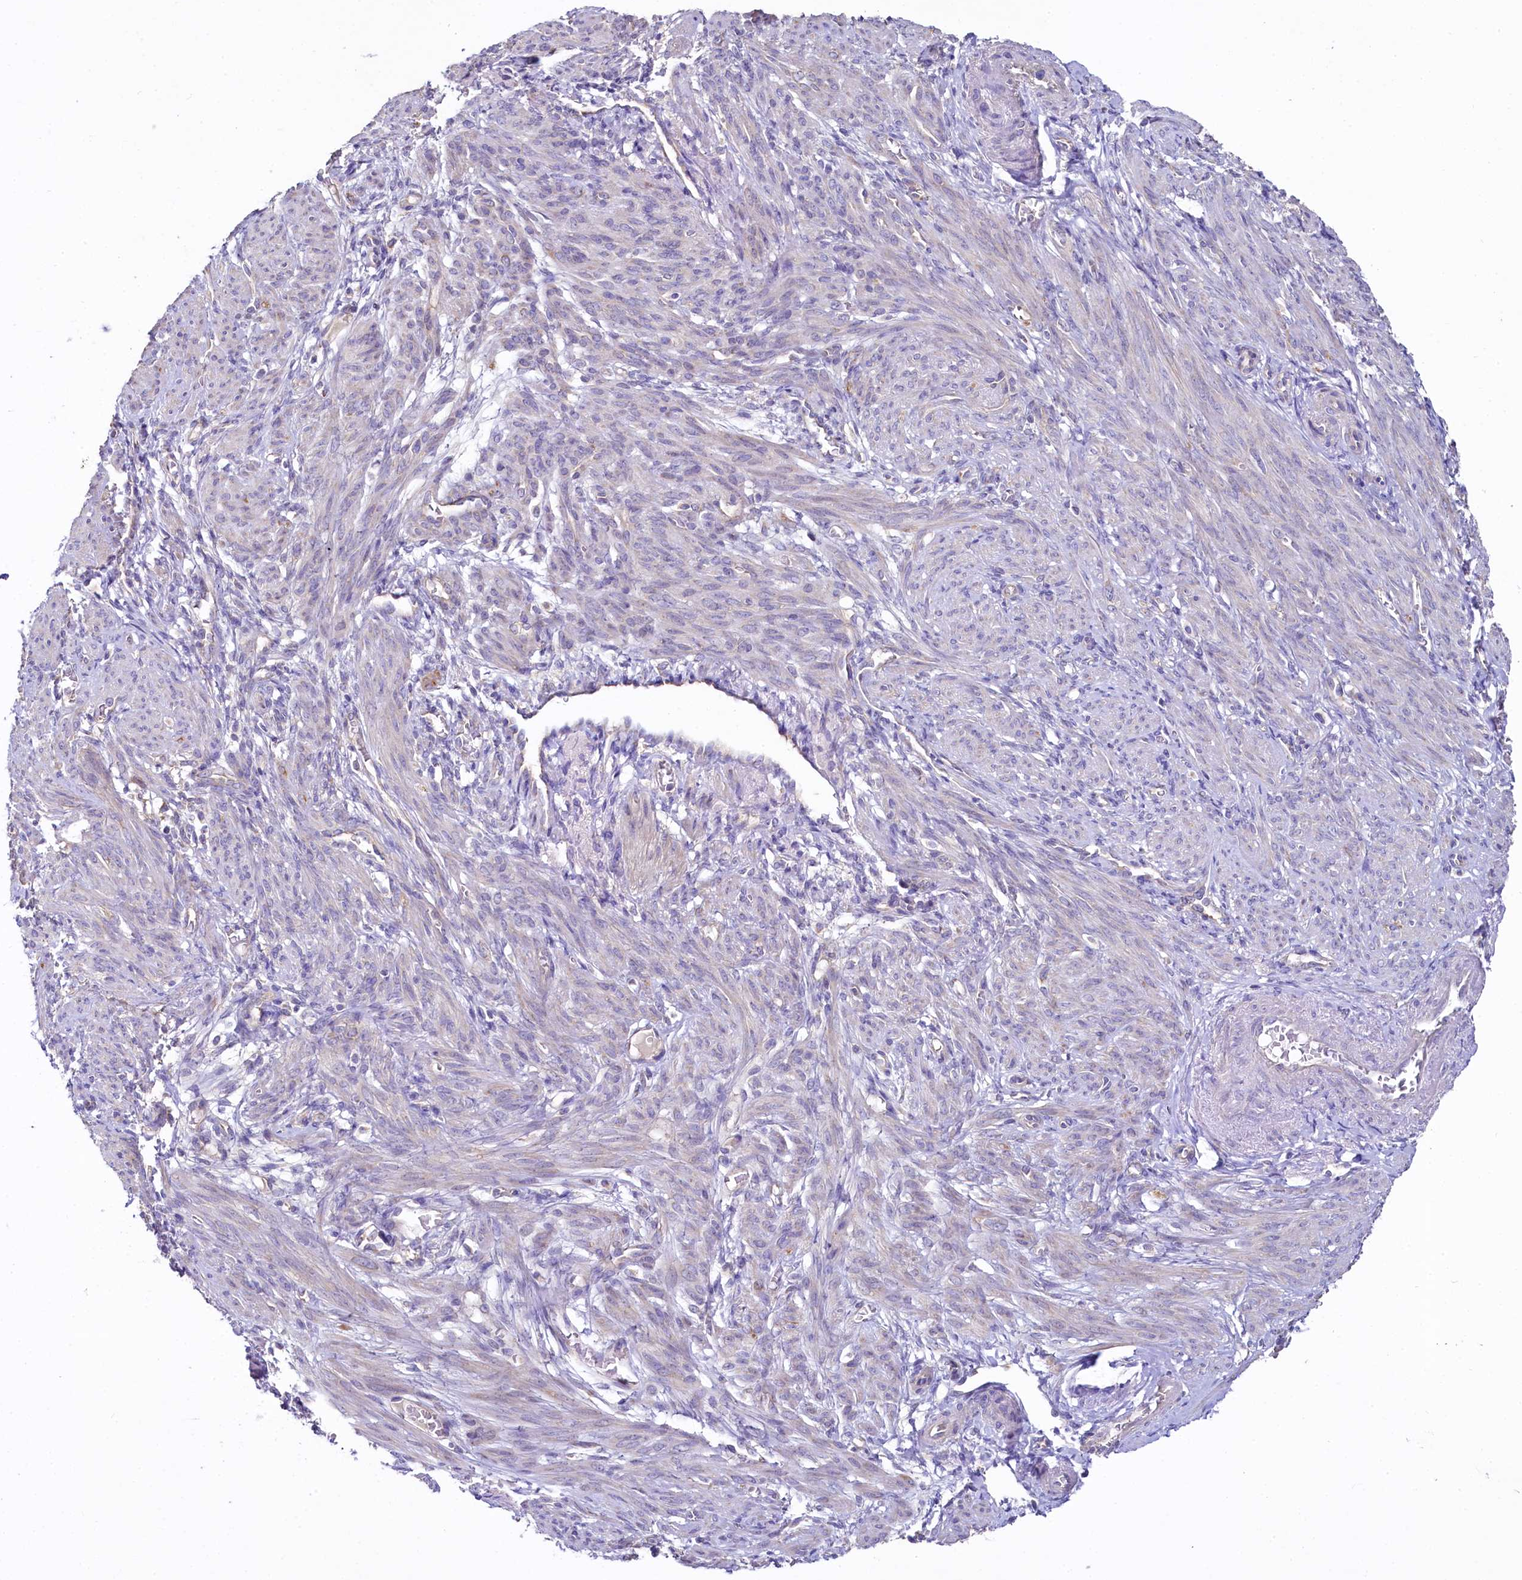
{"staining": {"intensity": "negative", "quantity": "none", "location": "none"}, "tissue": "smooth muscle", "cell_type": "Smooth muscle cells", "image_type": "normal", "snomed": [{"axis": "morphology", "description": "Normal tissue, NOS"}, {"axis": "topography", "description": "Smooth muscle"}], "caption": "High power microscopy micrograph of an IHC histopathology image of benign smooth muscle, revealing no significant positivity in smooth muscle cells.", "gene": "MRPL57", "patient": {"sex": "female", "age": 39}}